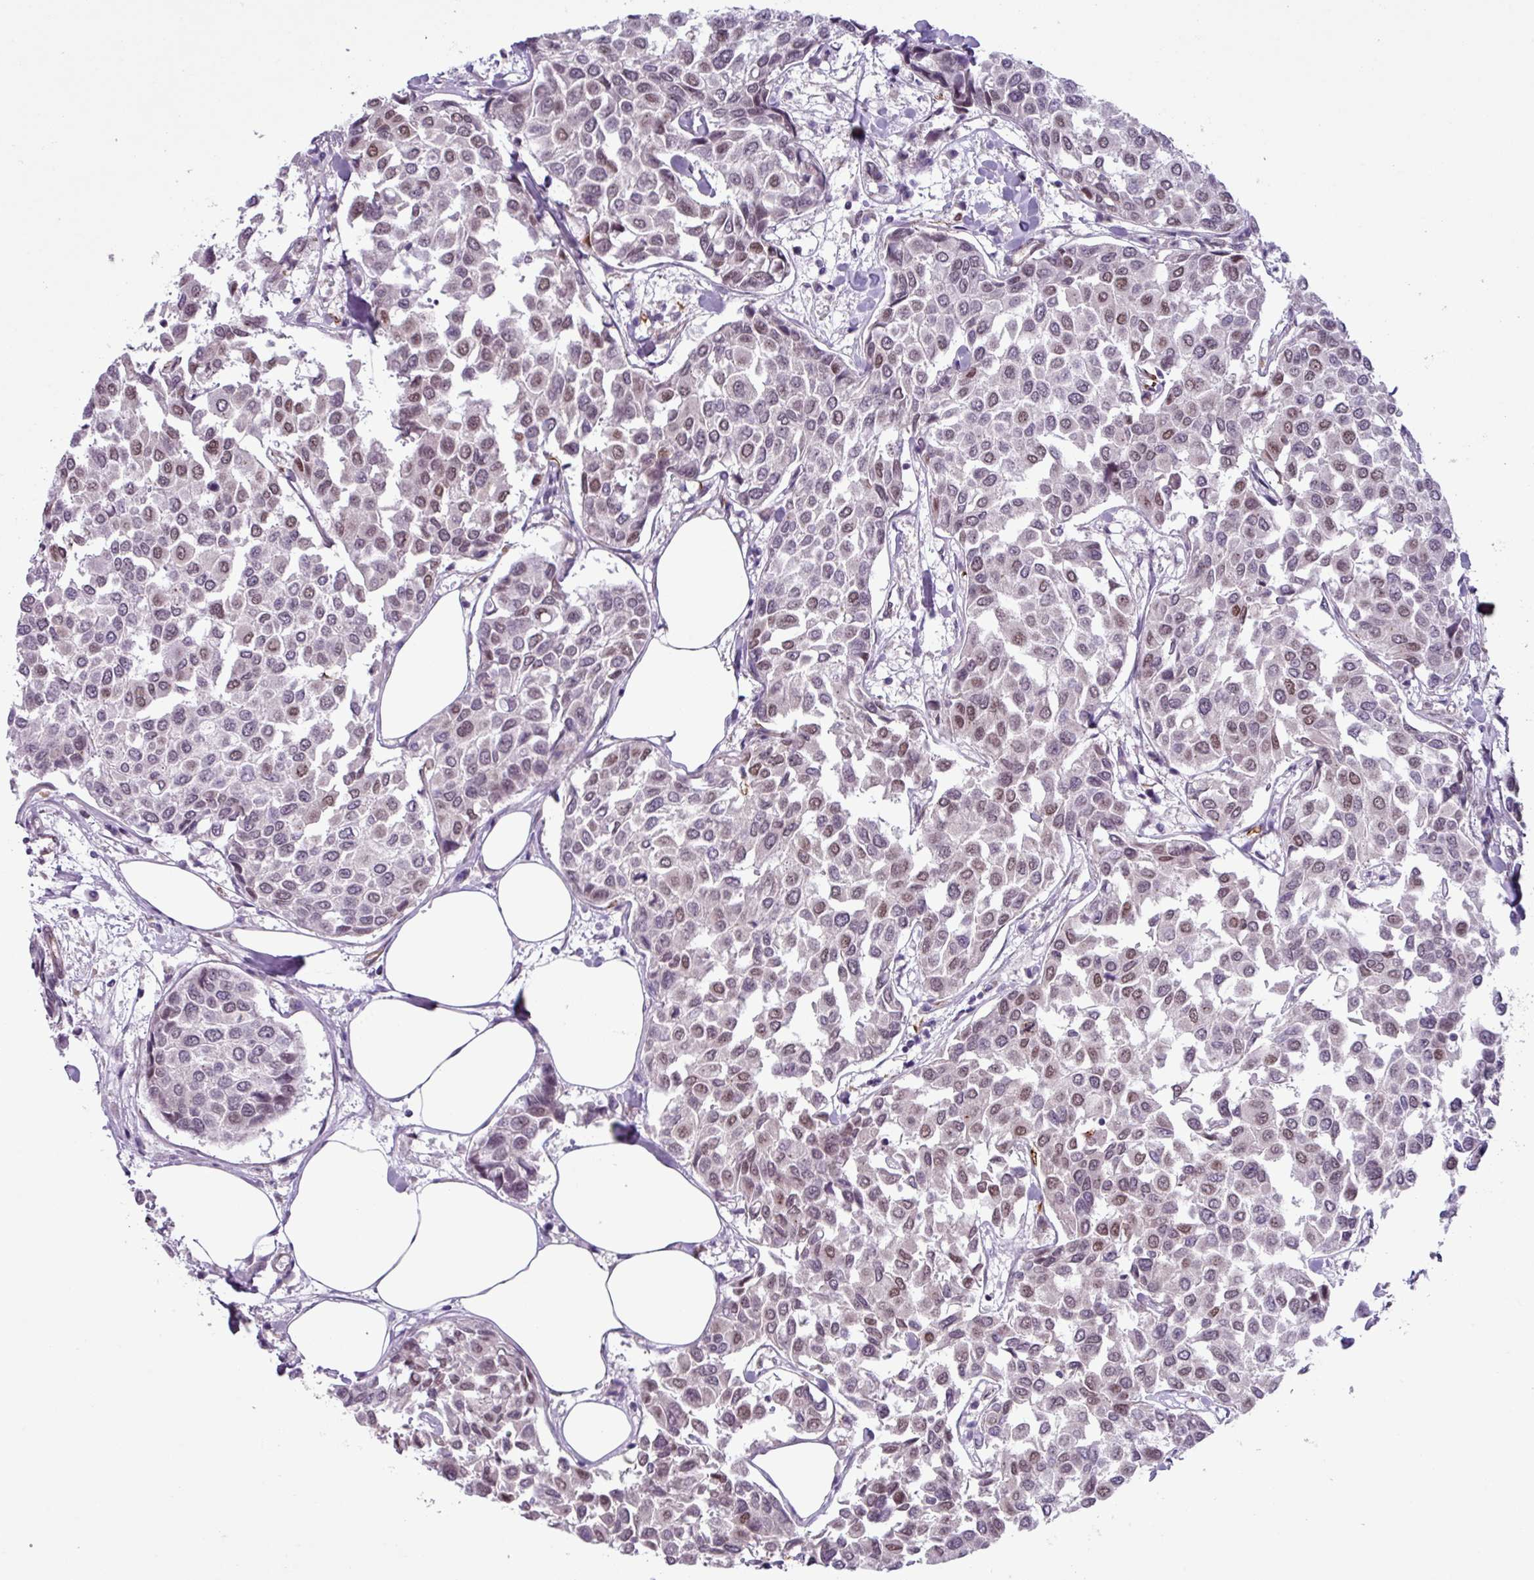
{"staining": {"intensity": "weak", "quantity": "25%-75%", "location": "nuclear"}, "tissue": "breast cancer", "cell_type": "Tumor cells", "image_type": "cancer", "snomed": [{"axis": "morphology", "description": "Duct carcinoma"}, {"axis": "topography", "description": "Breast"}], "caption": "High-power microscopy captured an immunohistochemistry (IHC) histopathology image of breast infiltrating ductal carcinoma, revealing weak nuclear positivity in approximately 25%-75% of tumor cells.", "gene": "CHD3", "patient": {"sex": "female", "age": 55}}